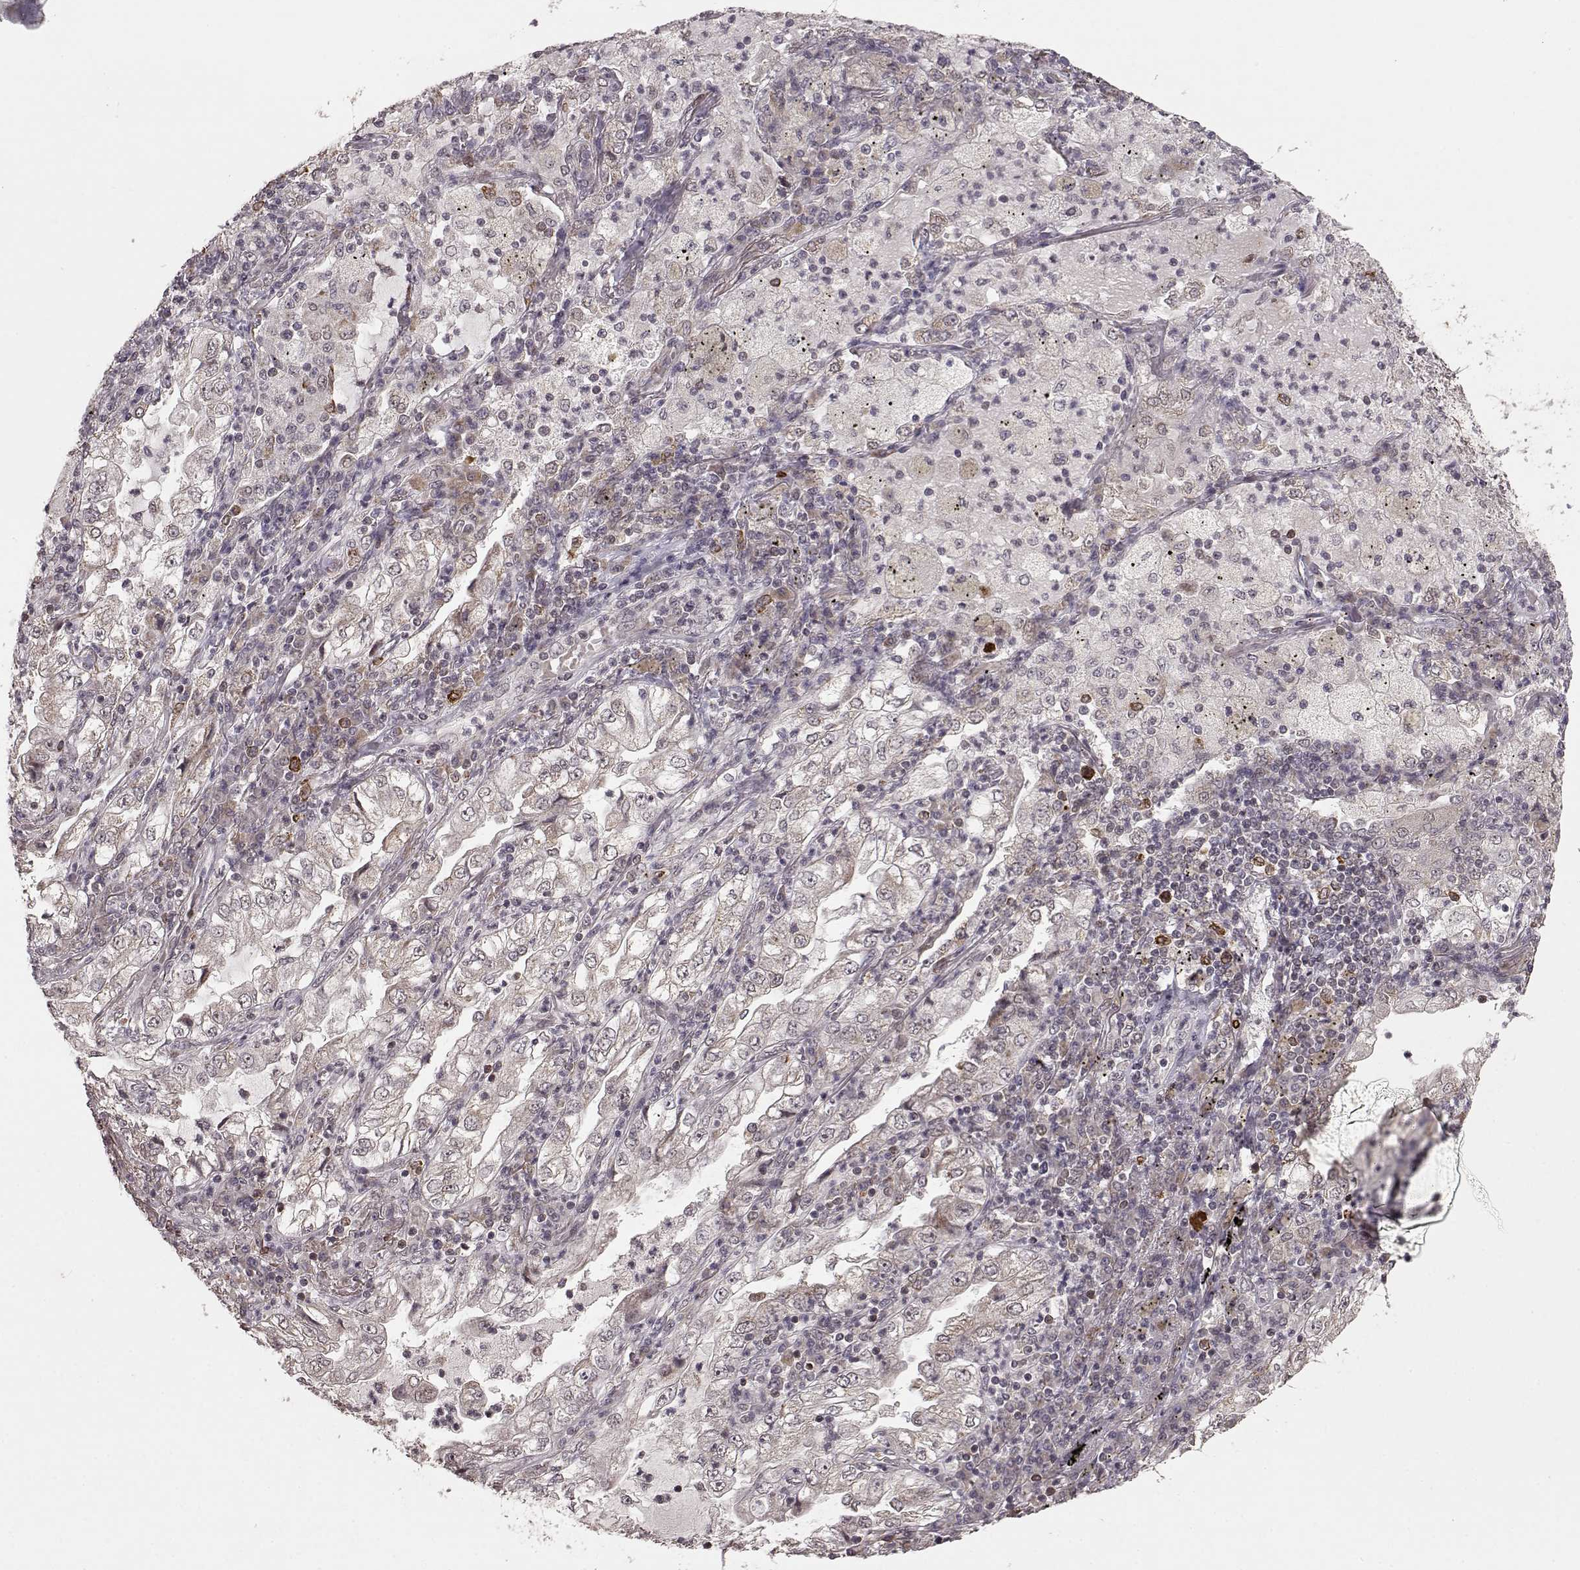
{"staining": {"intensity": "weak", "quantity": "<25%", "location": "cytoplasmic/membranous"}, "tissue": "lung cancer", "cell_type": "Tumor cells", "image_type": "cancer", "snomed": [{"axis": "morphology", "description": "Adenocarcinoma, NOS"}, {"axis": "topography", "description": "Lung"}], "caption": "Tumor cells are negative for protein expression in human lung cancer.", "gene": "ELOVL5", "patient": {"sex": "female", "age": 73}}